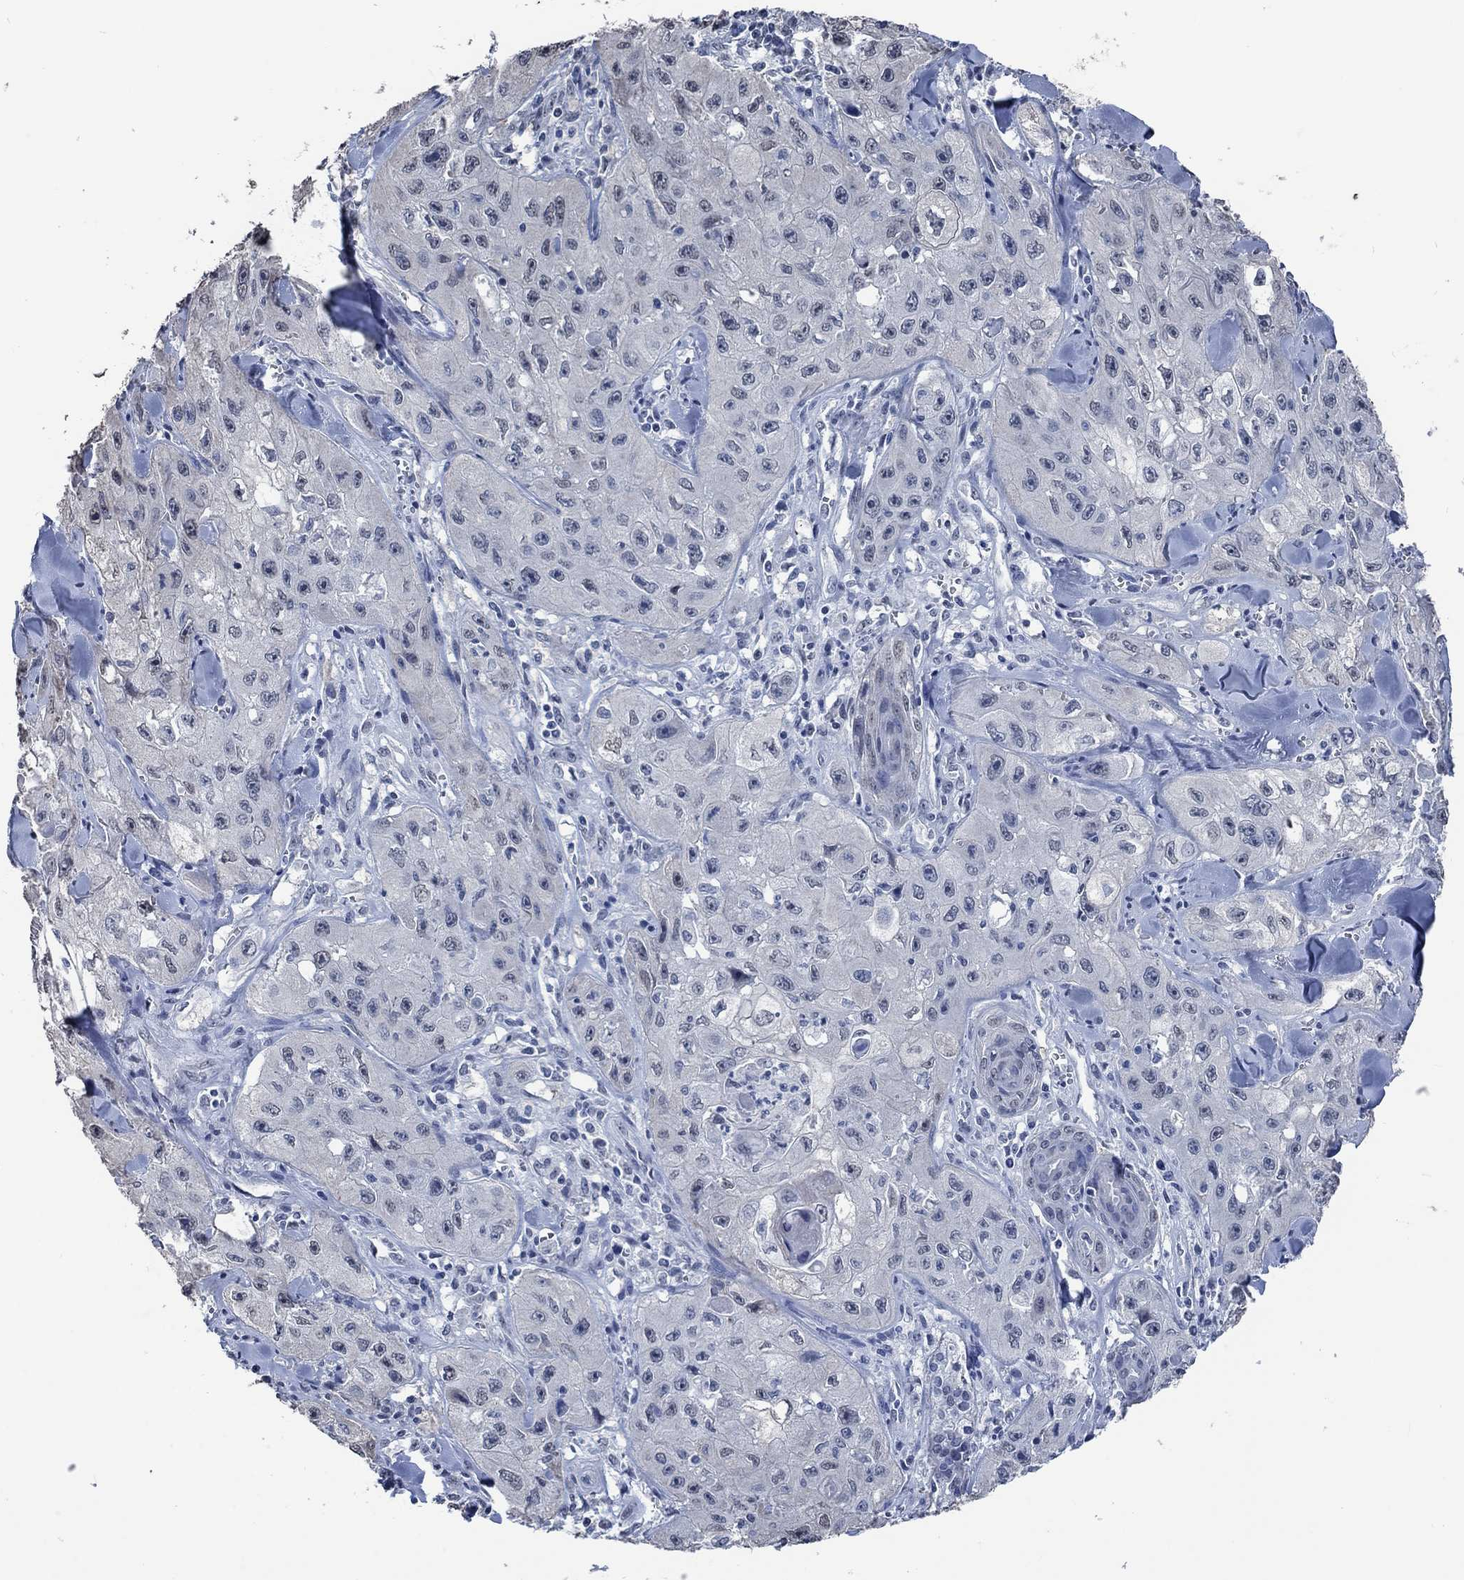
{"staining": {"intensity": "negative", "quantity": "none", "location": "none"}, "tissue": "skin cancer", "cell_type": "Tumor cells", "image_type": "cancer", "snomed": [{"axis": "morphology", "description": "Squamous cell carcinoma, NOS"}, {"axis": "topography", "description": "Skin"}, {"axis": "topography", "description": "Subcutis"}], "caption": "Tumor cells show no significant protein expression in squamous cell carcinoma (skin).", "gene": "OBSCN", "patient": {"sex": "male", "age": 73}}